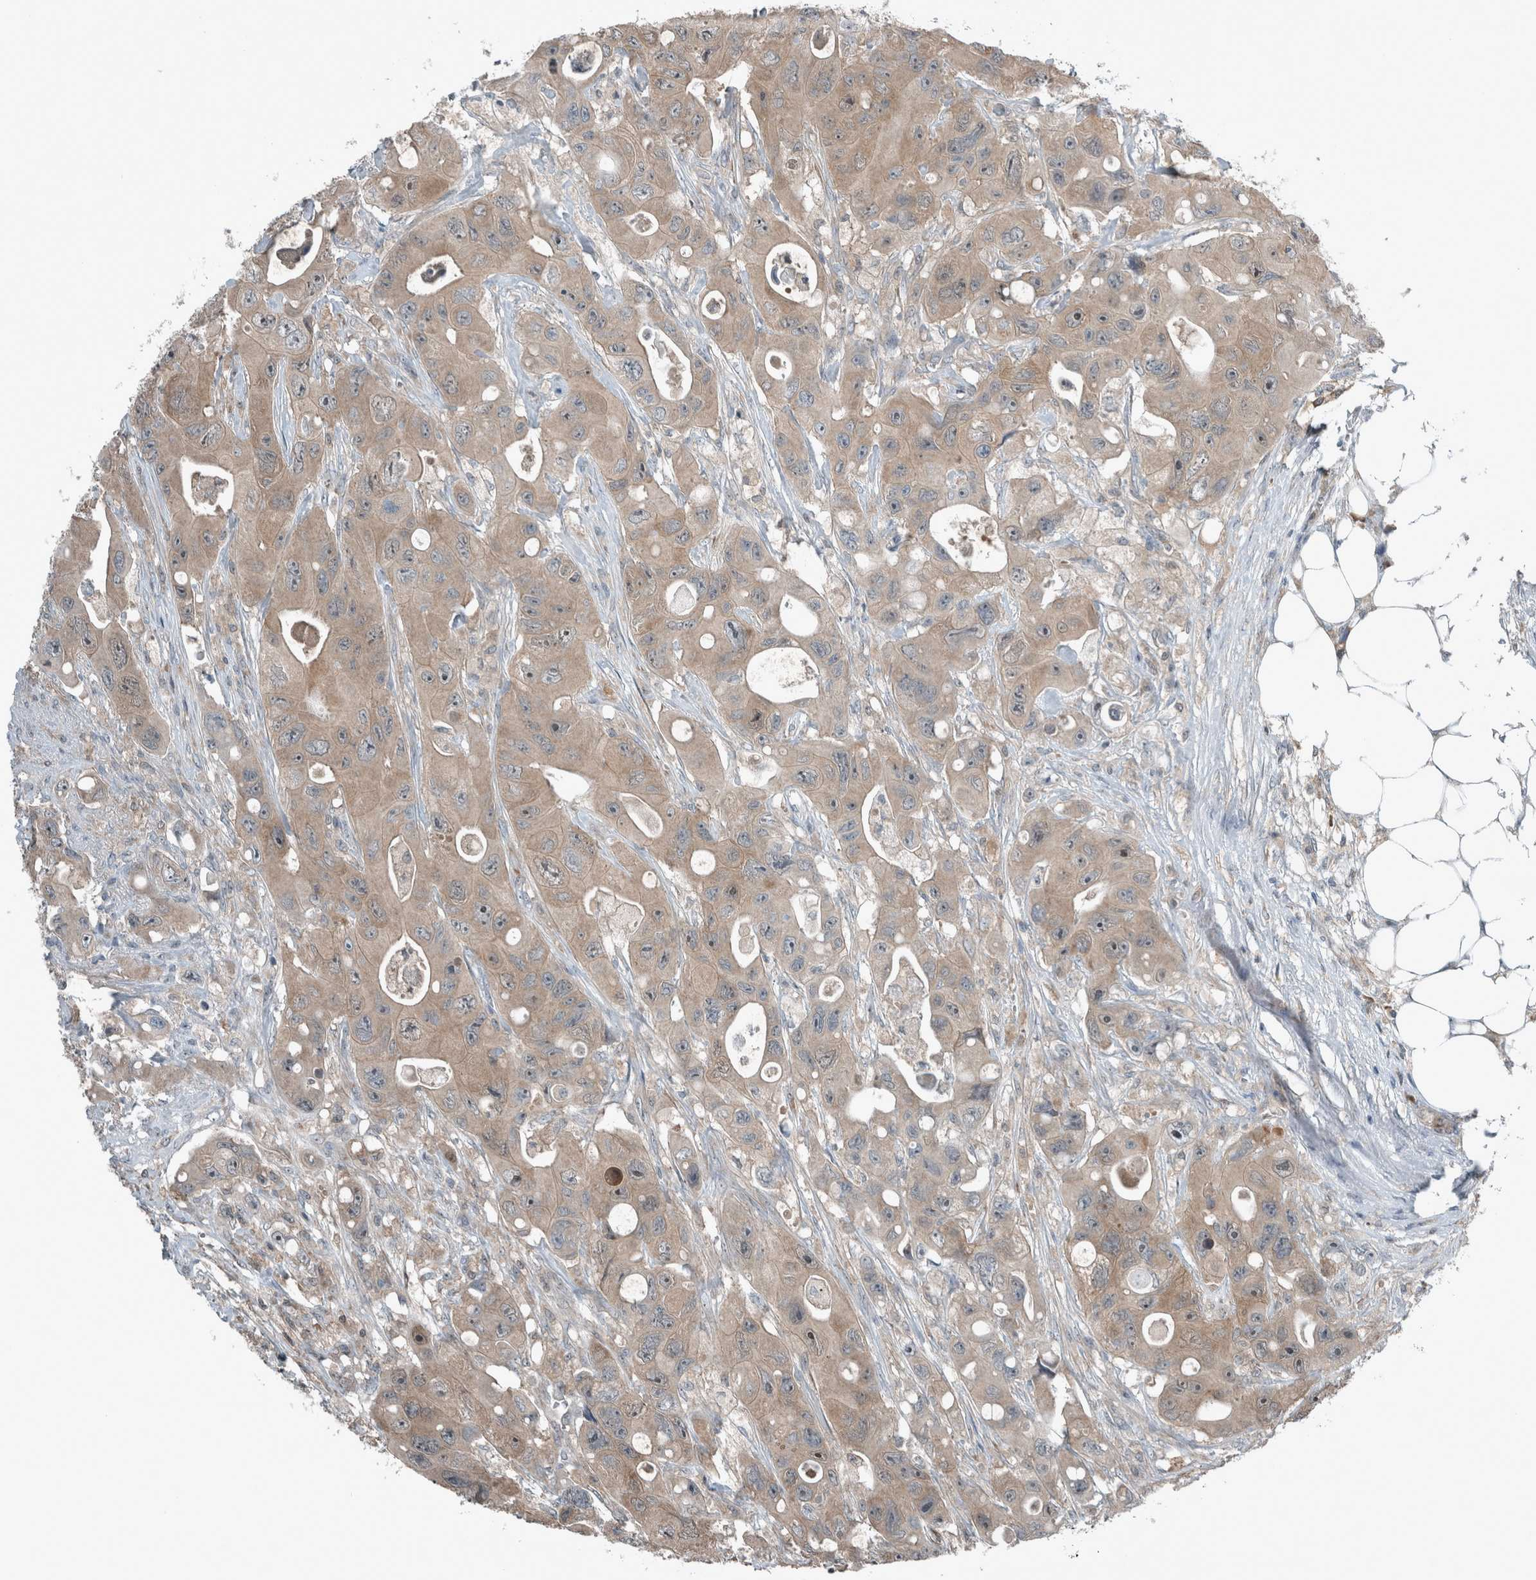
{"staining": {"intensity": "weak", "quantity": ">75%", "location": "cytoplasmic/membranous"}, "tissue": "colorectal cancer", "cell_type": "Tumor cells", "image_type": "cancer", "snomed": [{"axis": "morphology", "description": "Adenocarcinoma, NOS"}, {"axis": "topography", "description": "Colon"}], "caption": "A brown stain shows weak cytoplasmic/membranous positivity of a protein in adenocarcinoma (colorectal) tumor cells.", "gene": "RALGDS", "patient": {"sex": "female", "age": 46}}